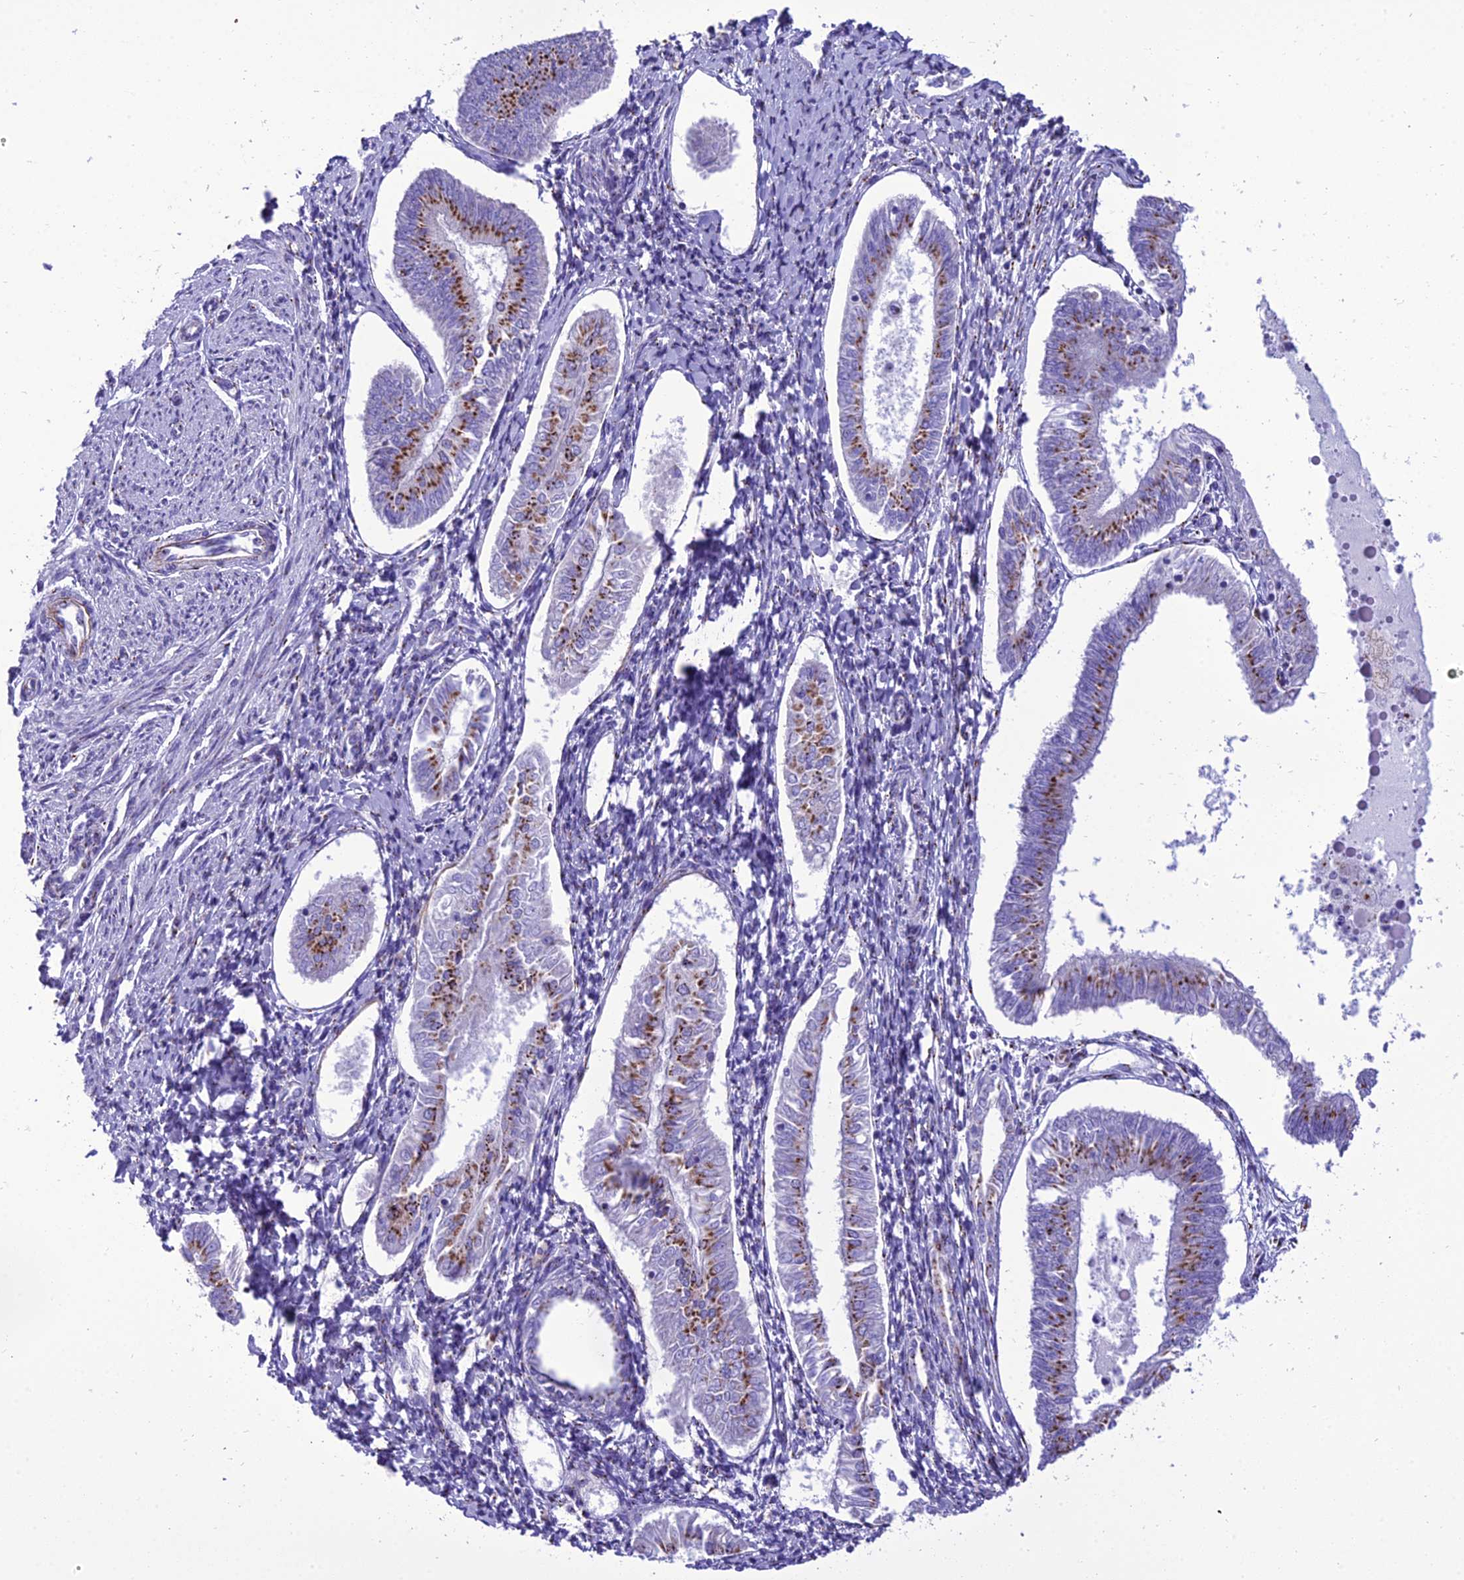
{"staining": {"intensity": "moderate", "quantity": "25%-75%", "location": "cytoplasmic/membranous"}, "tissue": "endometrial cancer", "cell_type": "Tumor cells", "image_type": "cancer", "snomed": [{"axis": "morphology", "description": "Adenocarcinoma, NOS"}, {"axis": "topography", "description": "Endometrium"}], "caption": "Tumor cells display moderate cytoplasmic/membranous expression in approximately 25%-75% of cells in endometrial adenocarcinoma.", "gene": "GOLM2", "patient": {"sex": "female", "age": 58}}